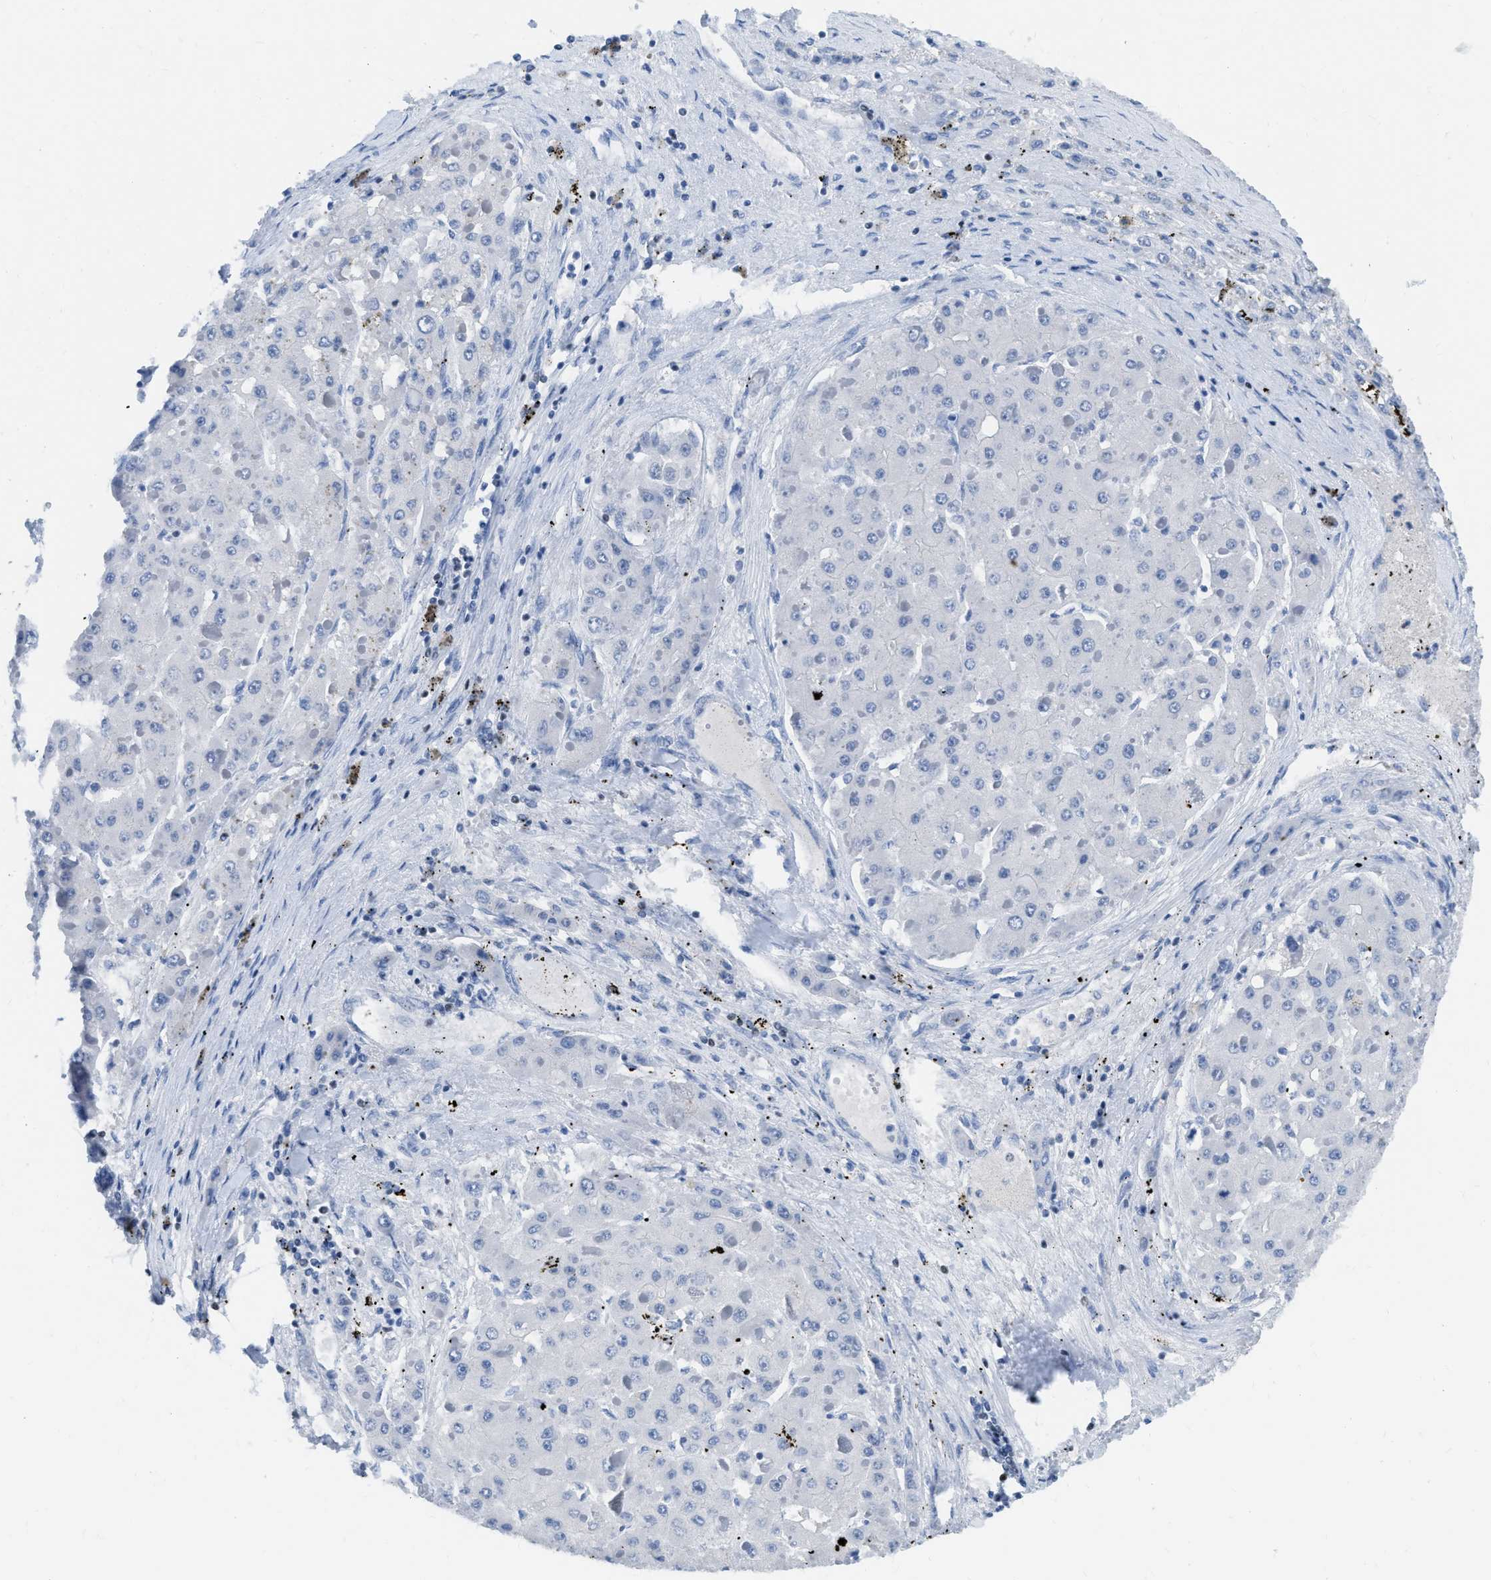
{"staining": {"intensity": "negative", "quantity": "none", "location": "none"}, "tissue": "liver cancer", "cell_type": "Tumor cells", "image_type": "cancer", "snomed": [{"axis": "morphology", "description": "Carcinoma, Hepatocellular, NOS"}, {"axis": "topography", "description": "Liver"}], "caption": "Tumor cells are negative for brown protein staining in liver hepatocellular carcinoma.", "gene": "TCF7", "patient": {"sex": "female", "age": 73}}